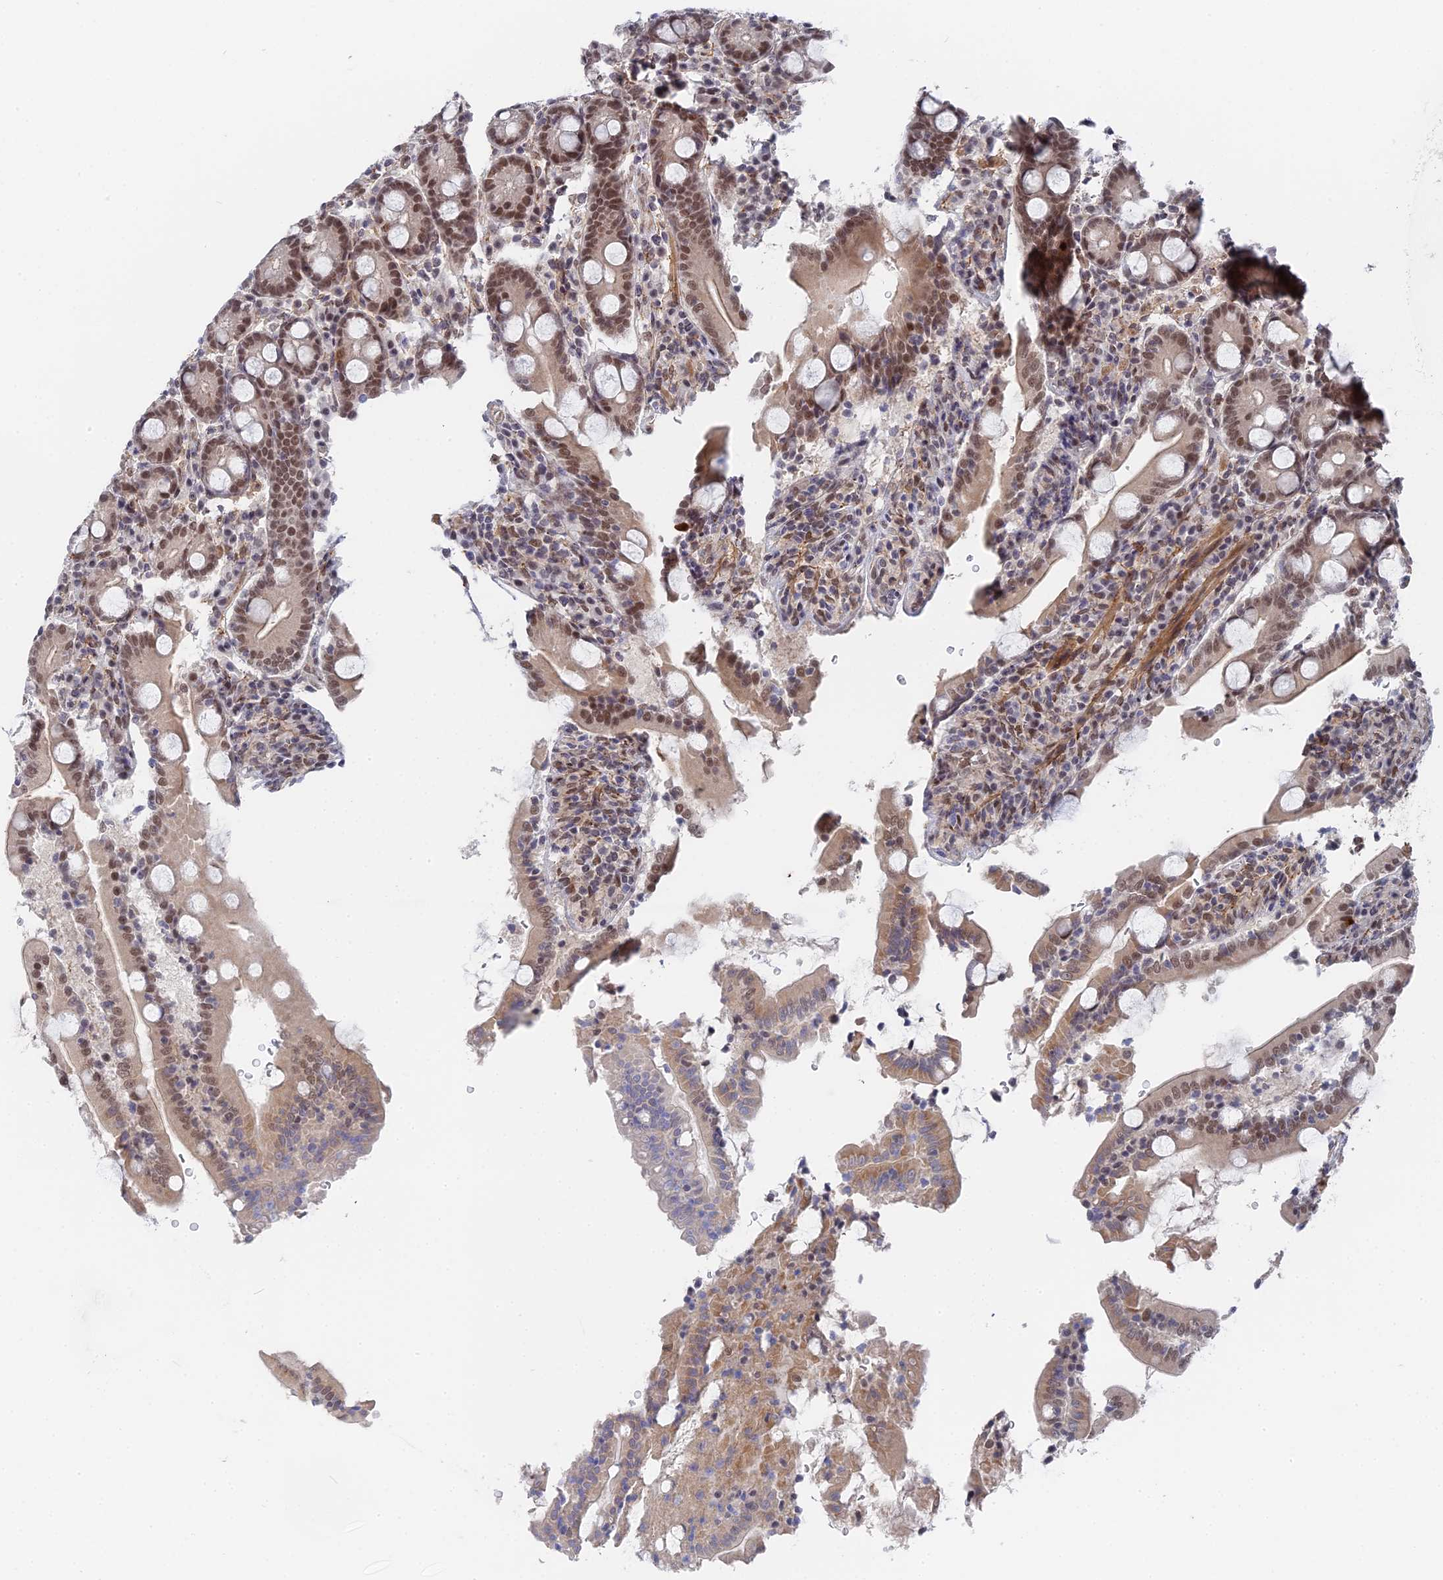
{"staining": {"intensity": "moderate", "quantity": ">75%", "location": "nuclear"}, "tissue": "duodenum", "cell_type": "Glandular cells", "image_type": "normal", "snomed": [{"axis": "morphology", "description": "Normal tissue, NOS"}, {"axis": "topography", "description": "Duodenum"}], "caption": "Brown immunohistochemical staining in benign human duodenum exhibits moderate nuclear positivity in about >75% of glandular cells. The protein is shown in brown color, while the nuclei are stained blue.", "gene": "CCDC85A", "patient": {"sex": "male", "age": 35}}